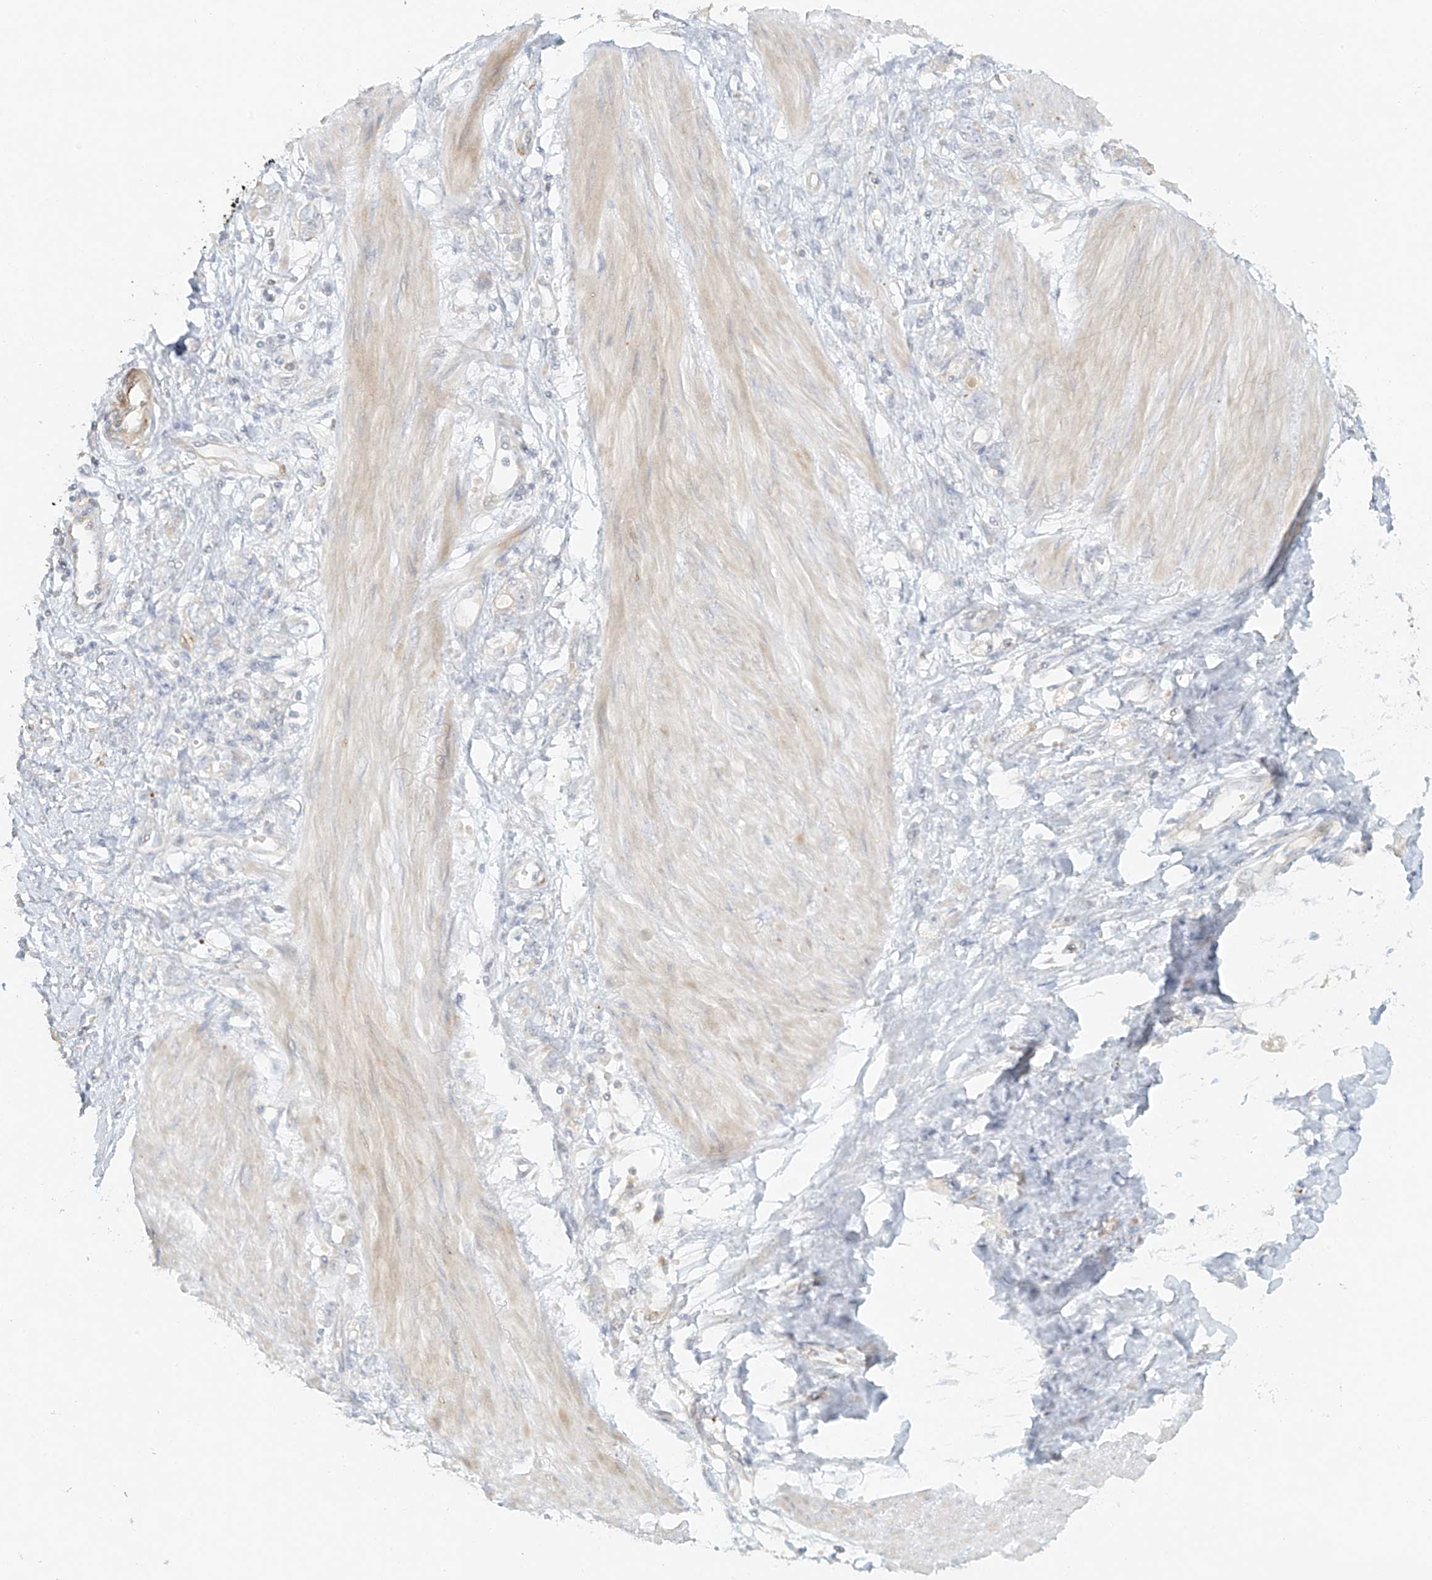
{"staining": {"intensity": "negative", "quantity": "none", "location": "none"}, "tissue": "stomach cancer", "cell_type": "Tumor cells", "image_type": "cancer", "snomed": [{"axis": "morphology", "description": "Adenocarcinoma, NOS"}, {"axis": "topography", "description": "Stomach"}], "caption": "This is an IHC micrograph of human adenocarcinoma (stomach). There is no expression in tumor cells.", "gene": "MIPEP", "patient": {"sex": "female", "age": 76}}